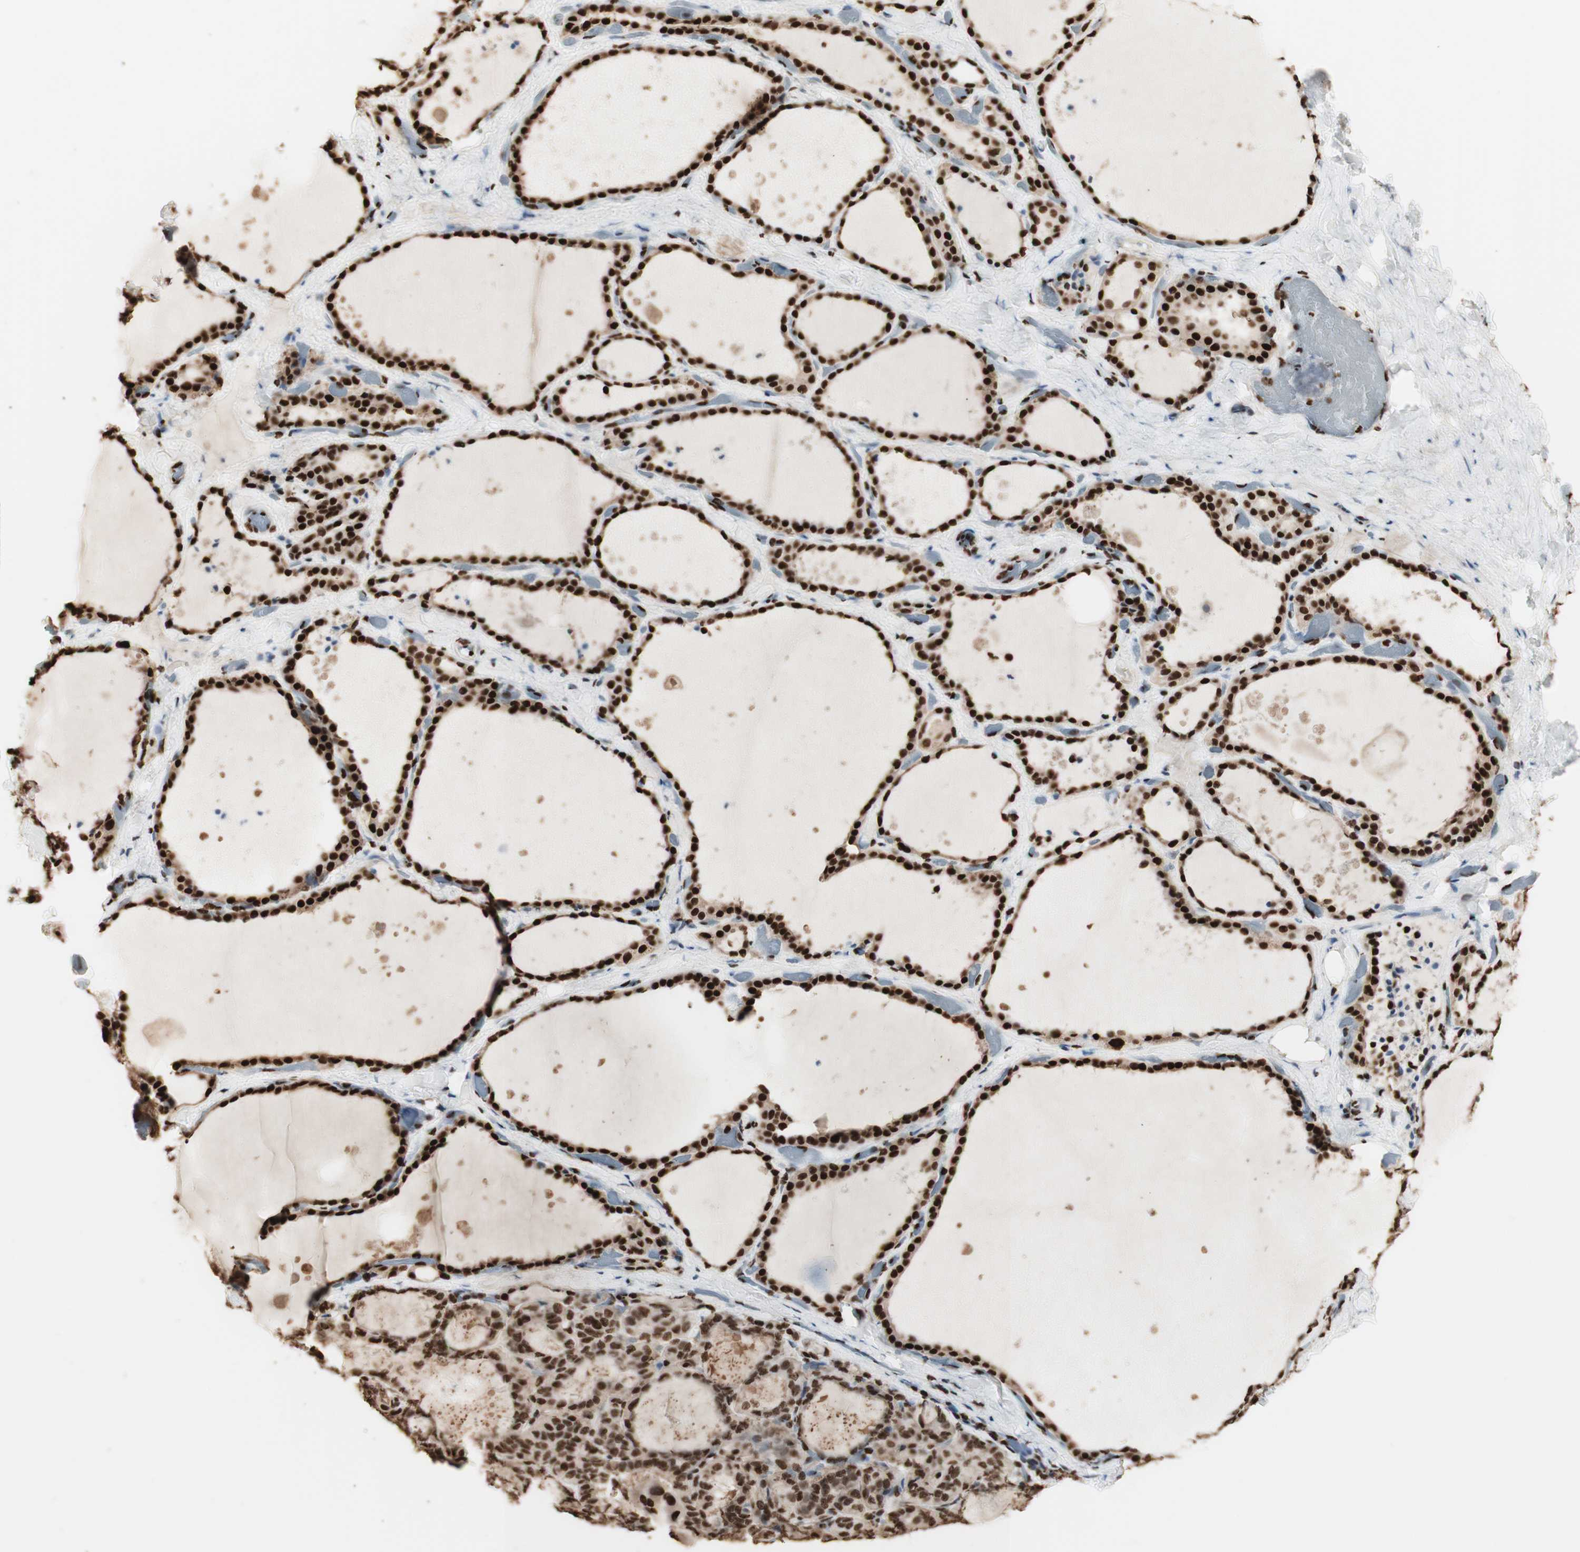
{"staining": {"intensity": "strong", "quantity": ">75%", "location": "nuclear"}, "tissue": "thyroid gland", "cell_type": "Glandular cells", "image_type": "normal", "snomed": [{"axis": "morphology", "description": "Normal tissue, NOS"}, {"axis": "topography", "description": "Thyroid gland"}], "caption": "This micrograph shows unremarkable thyroid gland stained with IHC to label a protein in brown. The nuclear of glandular cells show strong positivity for the protein. Nuclei are counter-stained blue.", "gene": "HNRNPA2B1", "patient": {"sex": "female", "age": 44}}